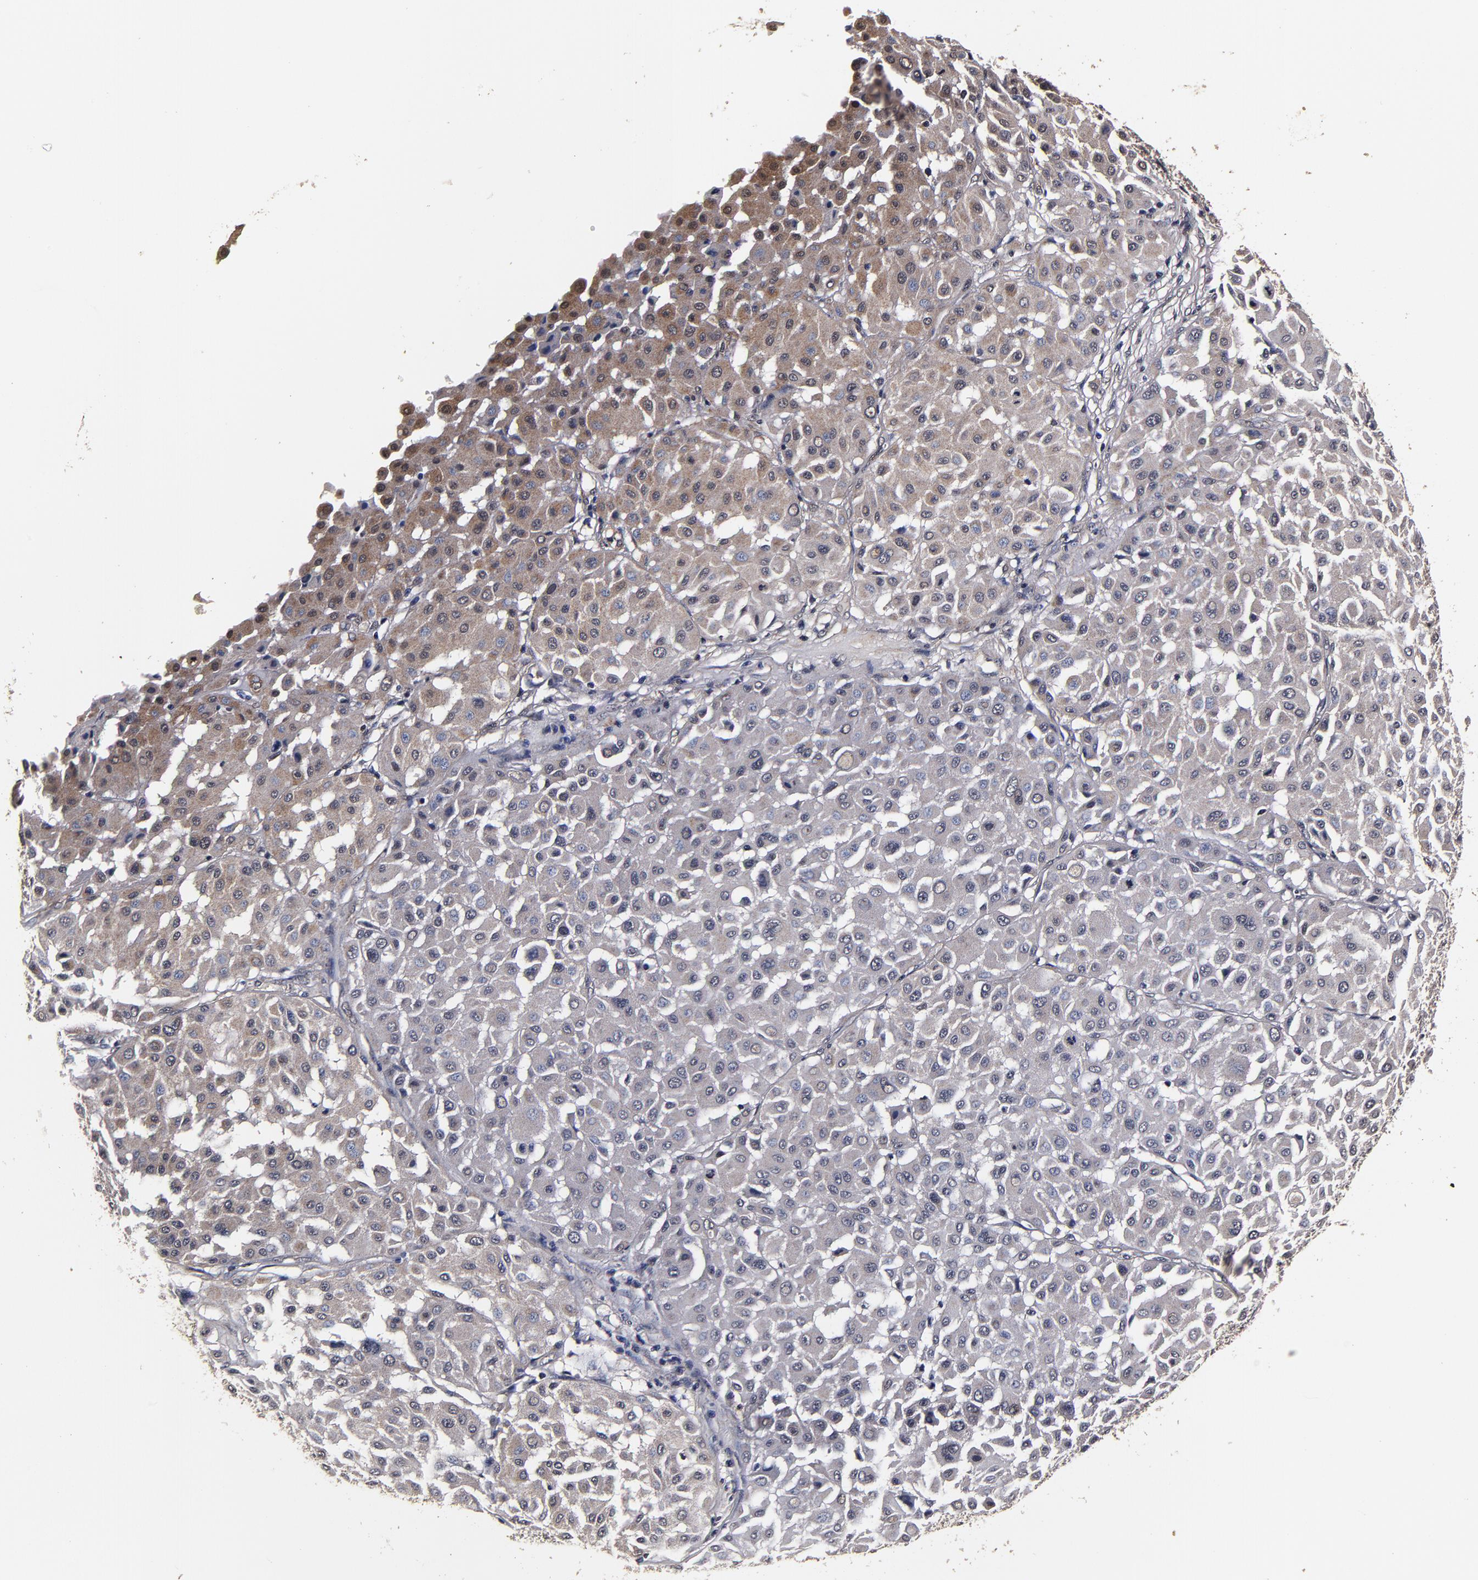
{"staining": {"intensity": "moderate", "quantity": "25%-75%", "location": "cytoplasmic/membranous"}, "tissue": "melanoma", "cell_type": "Tumor cells", "image_type": "cancer", "snomed": [{"axis": "morphology", "description": "Malignant melanoma, Metastatic site"}, {"axis": "topography", "description": "Soft tissue"}], "caption": "This photomicrograph demonstrates IHC staining of melanoma, with medium moderate cytoplasmic/membranous staining in approximately 25%-75% of tumor cells.", "gene": "MMP15", "patient": {"sex": "male", "age": 41}}